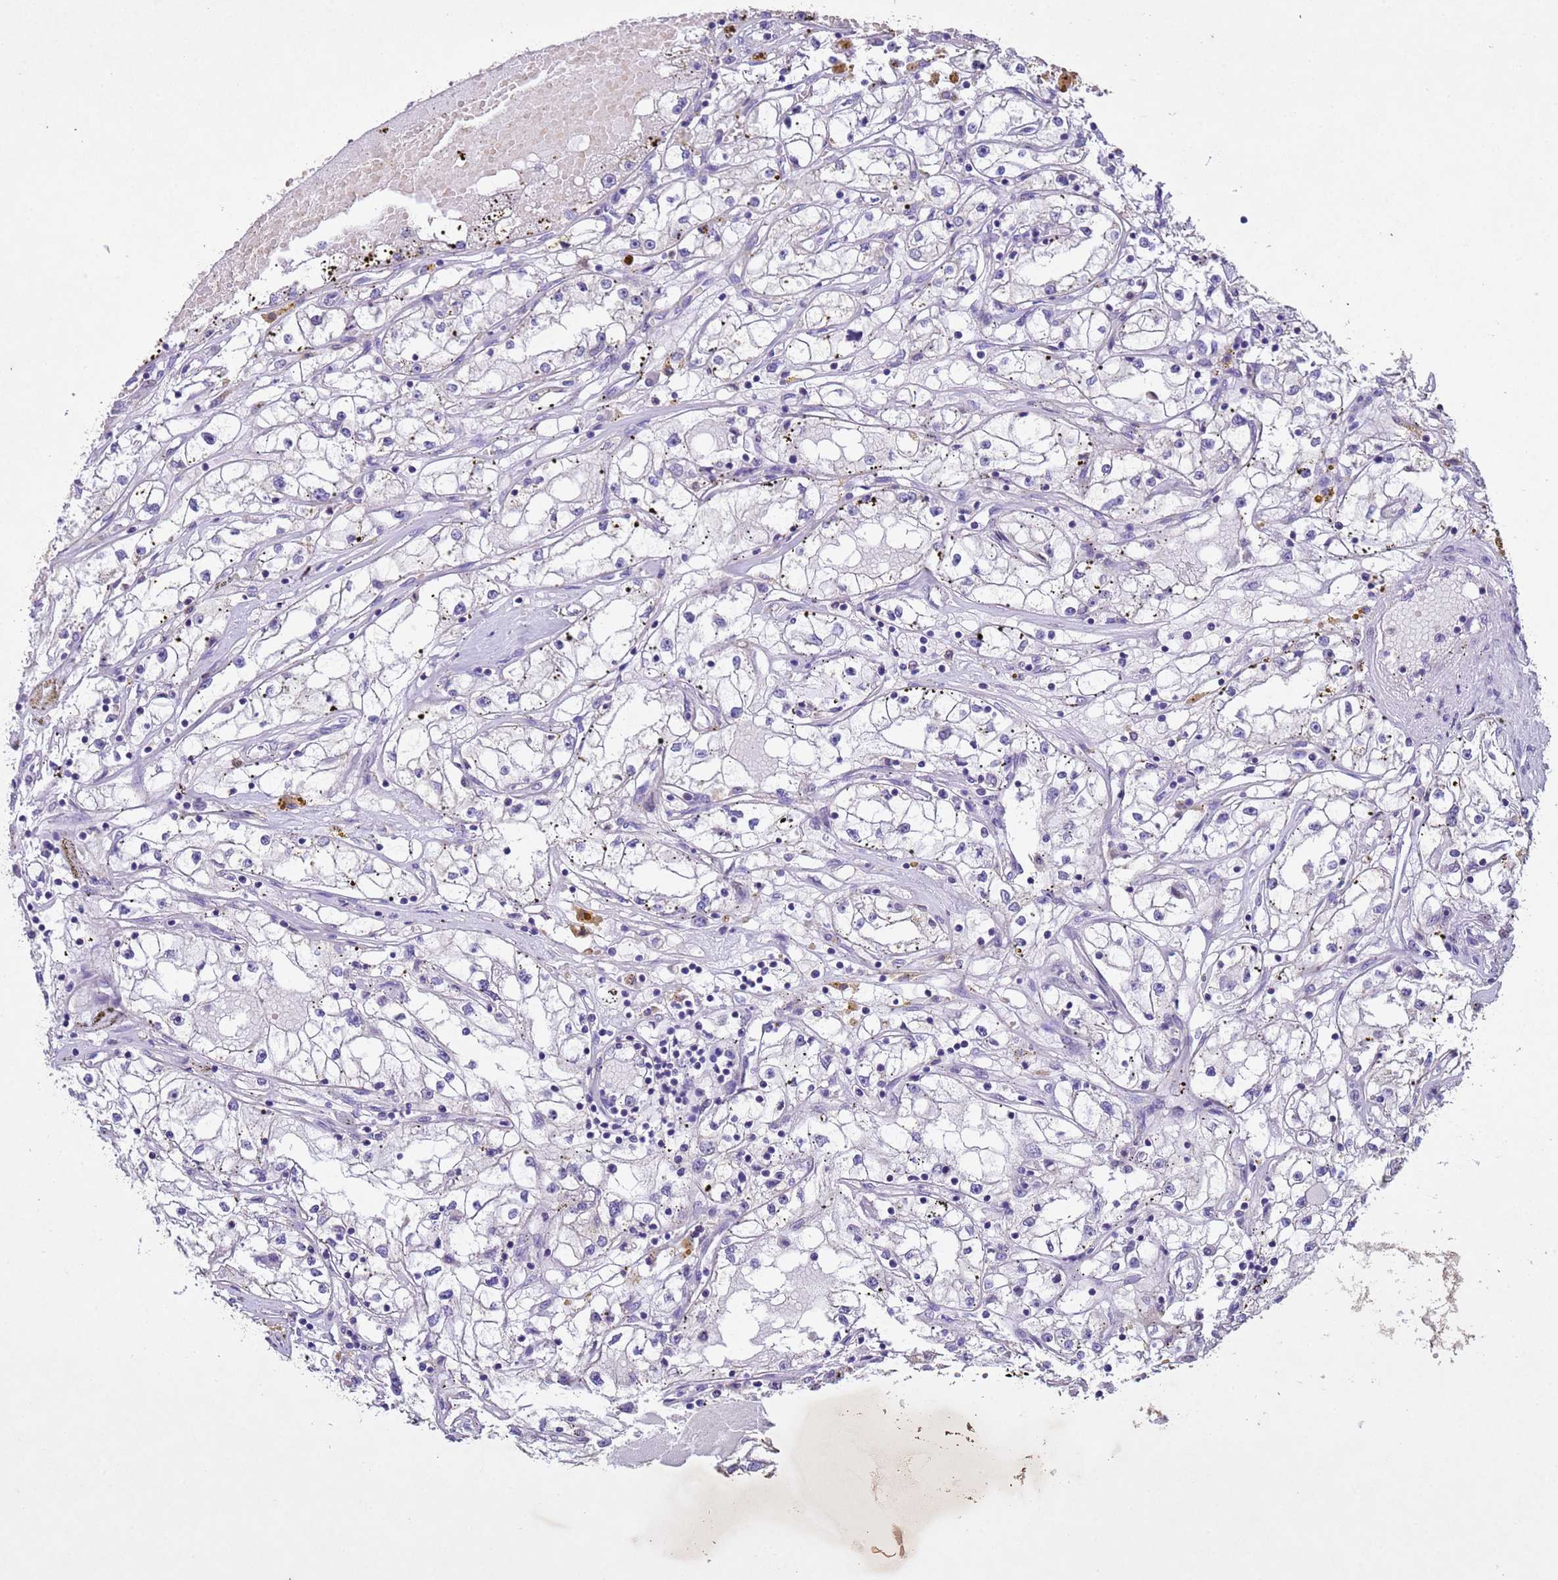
{"staining": {"intensity": "negative", "quantity": "none", "location": "none"}, "tissue": "renal cancer", "cell_type": "Tumor cells", "image_type": "cancer", "snomed": [{"axis": "morphology", "description": "Adenocarcinoma, NOS"}, {"axis": "topography", "description": "Kidney"}], "caption": "This is an IHC image of human renal cancer (adenocarcinoma). There is no positivity in tumor cells.", "gene": "NLRP11", "patient": {"sex": "male", "age": 56}}